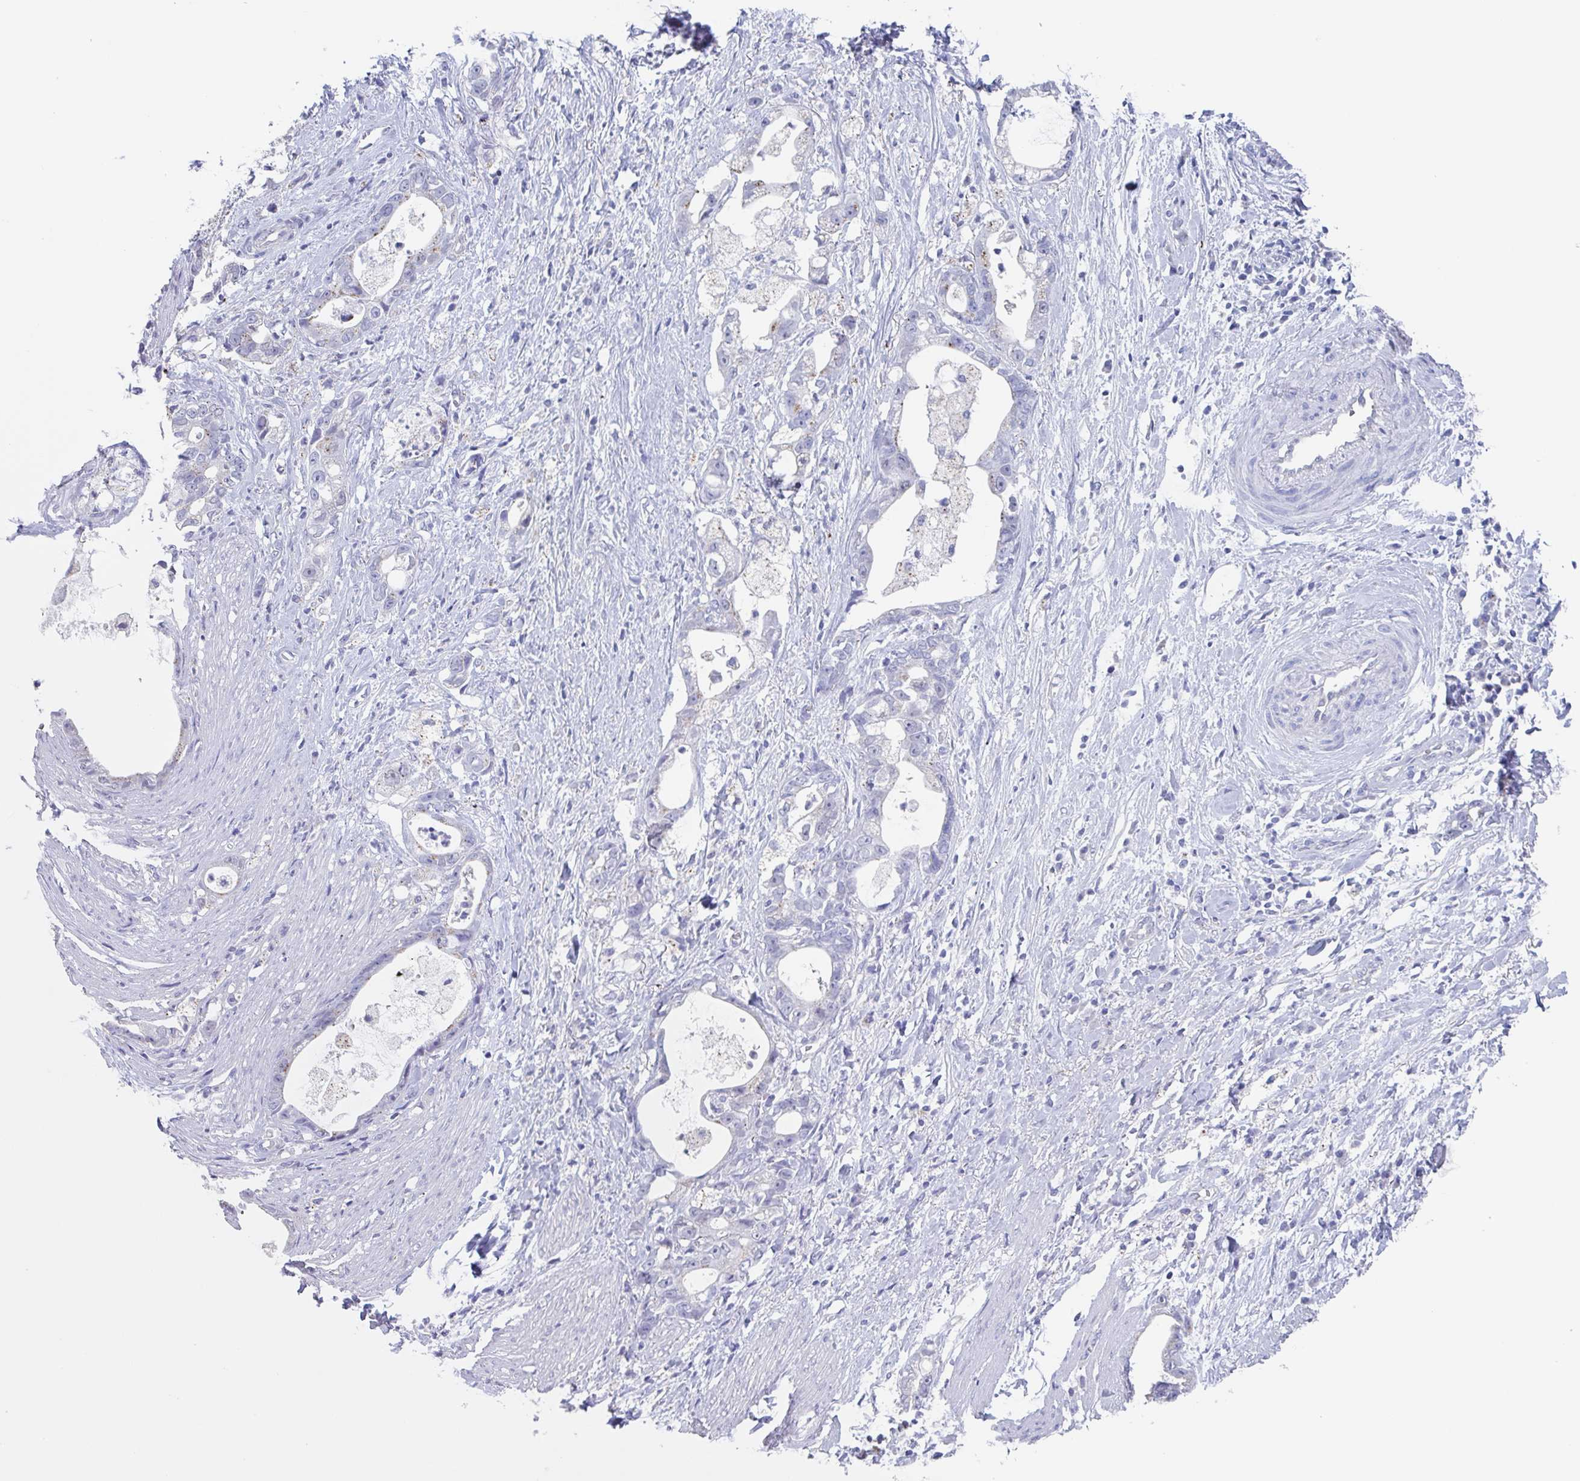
{"staining": {"intensity": "moderate", "quantity": "<25%", "location": "cytoplasmic/membranous"}, "tissue": "stomach cancer", "cell_type": "Tumor cells", "image_type": "cancer", "snomed": [{"axis": "morphology", "description": "Adenocarcinoma, NOS"}, {"axis": "topography", "description": "Stomach"}], "caption": "Tumor cells show low levels of moderate cytoplasmic/membranous staining in approximately <25% of cells in stomach cancer (adenocarcinoma).", "gene": "CHMP5", "patient": {"sex": "male", "age": 55}}